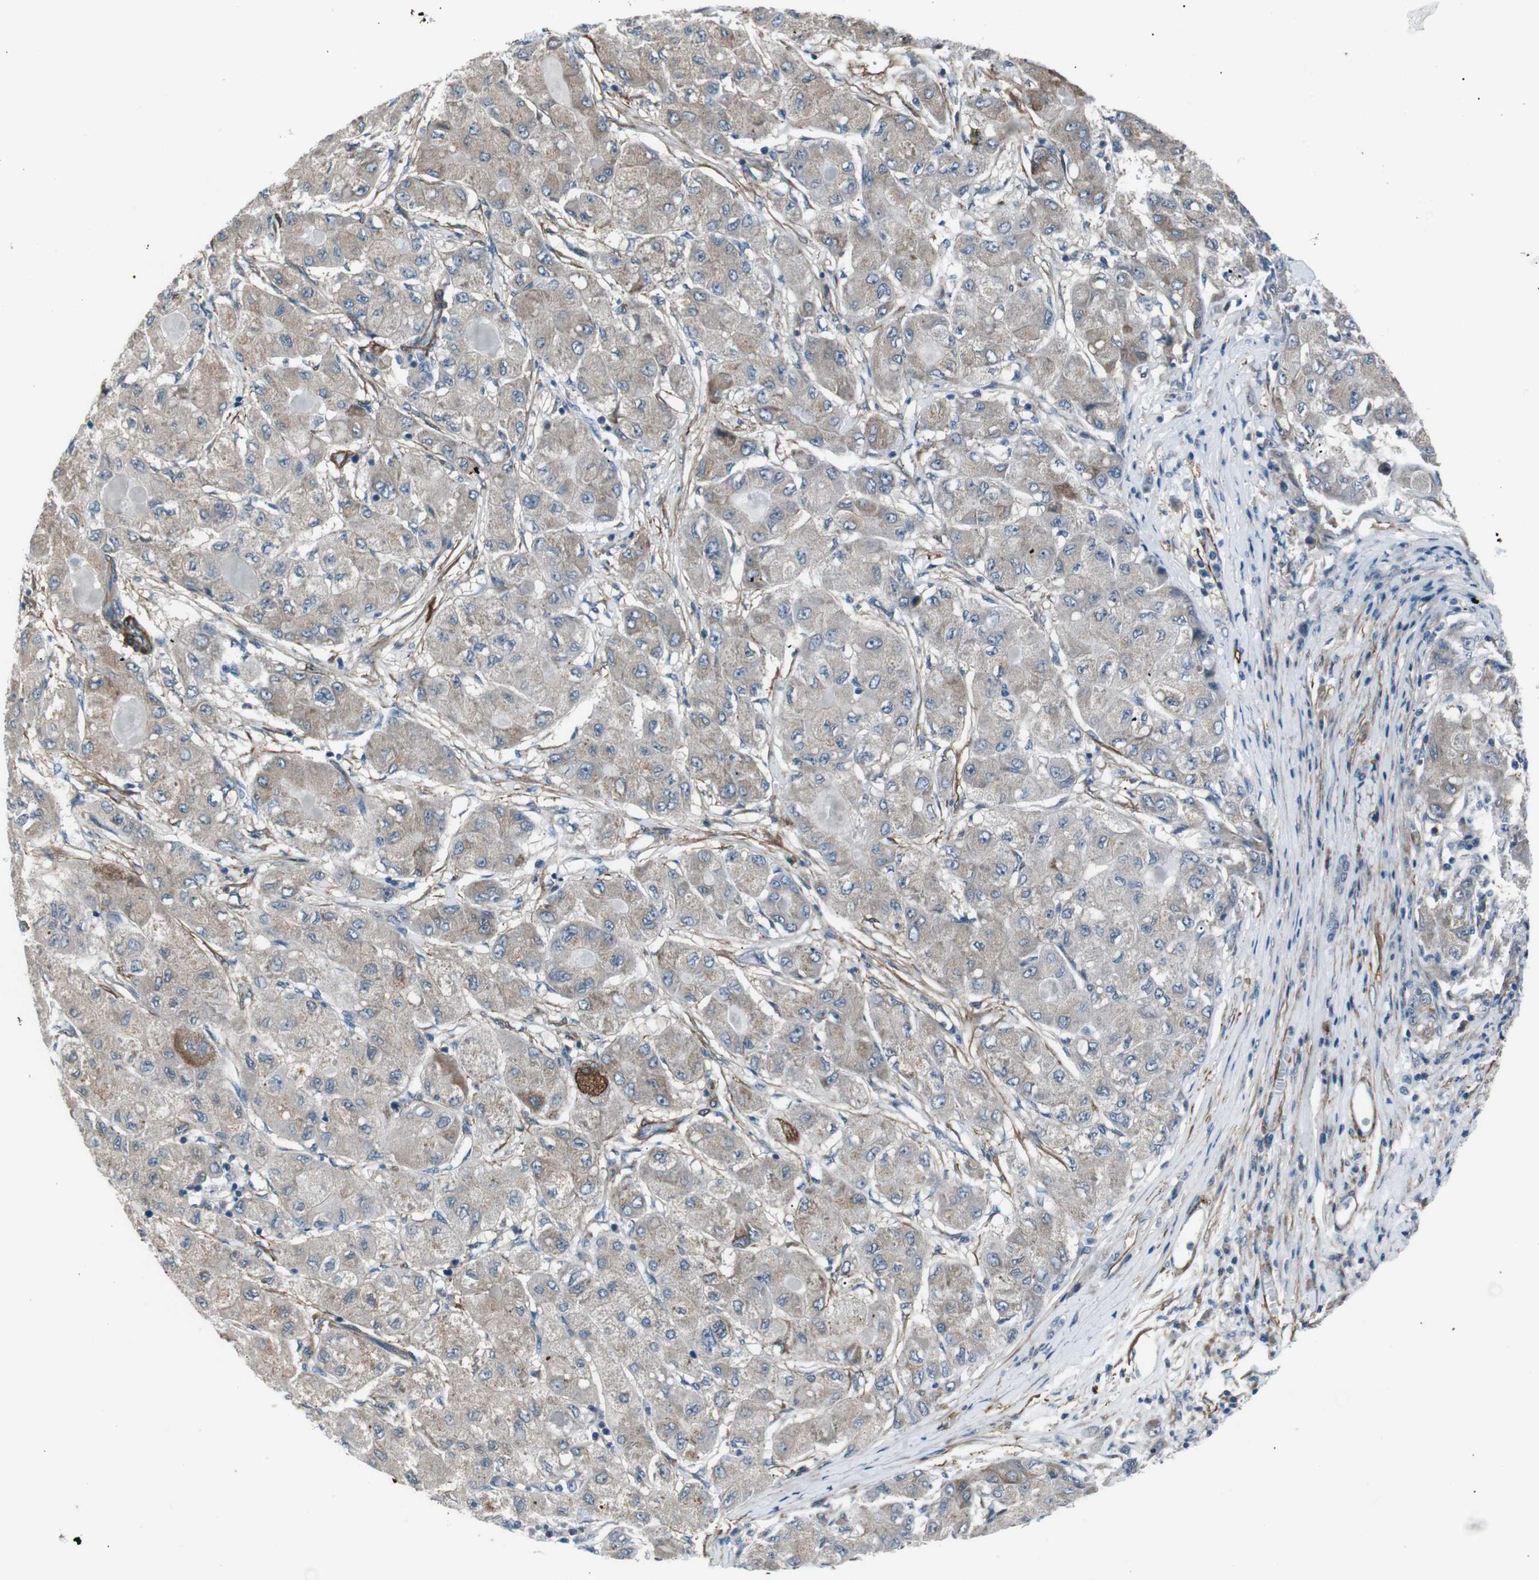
{"staining": {"intensity": "weak", "quantity": ">75%", "location": "cytoplasmic/membranous"}, "tissue": "liver cancer", "cell_type": "Tumor cells", "image_type": "cancer", "snomed": [{"axis": "morphology", "description": "Carcinoma, Hepatocellular, NOS"}, {"axis": "topography", "description": "Liver"}], "caption": "An immunohistochemistry photomicrograph of neoplastic tissue is shown. Protein staining in brown shows weak cytoplasmic/membranous positivity in liver cancer within tumor cells. (brown staining indicates protein expression, while blue staining denotes nuclei).", "gene": "PDLIM5", "patient": {"sex": "male", "age": 80}}